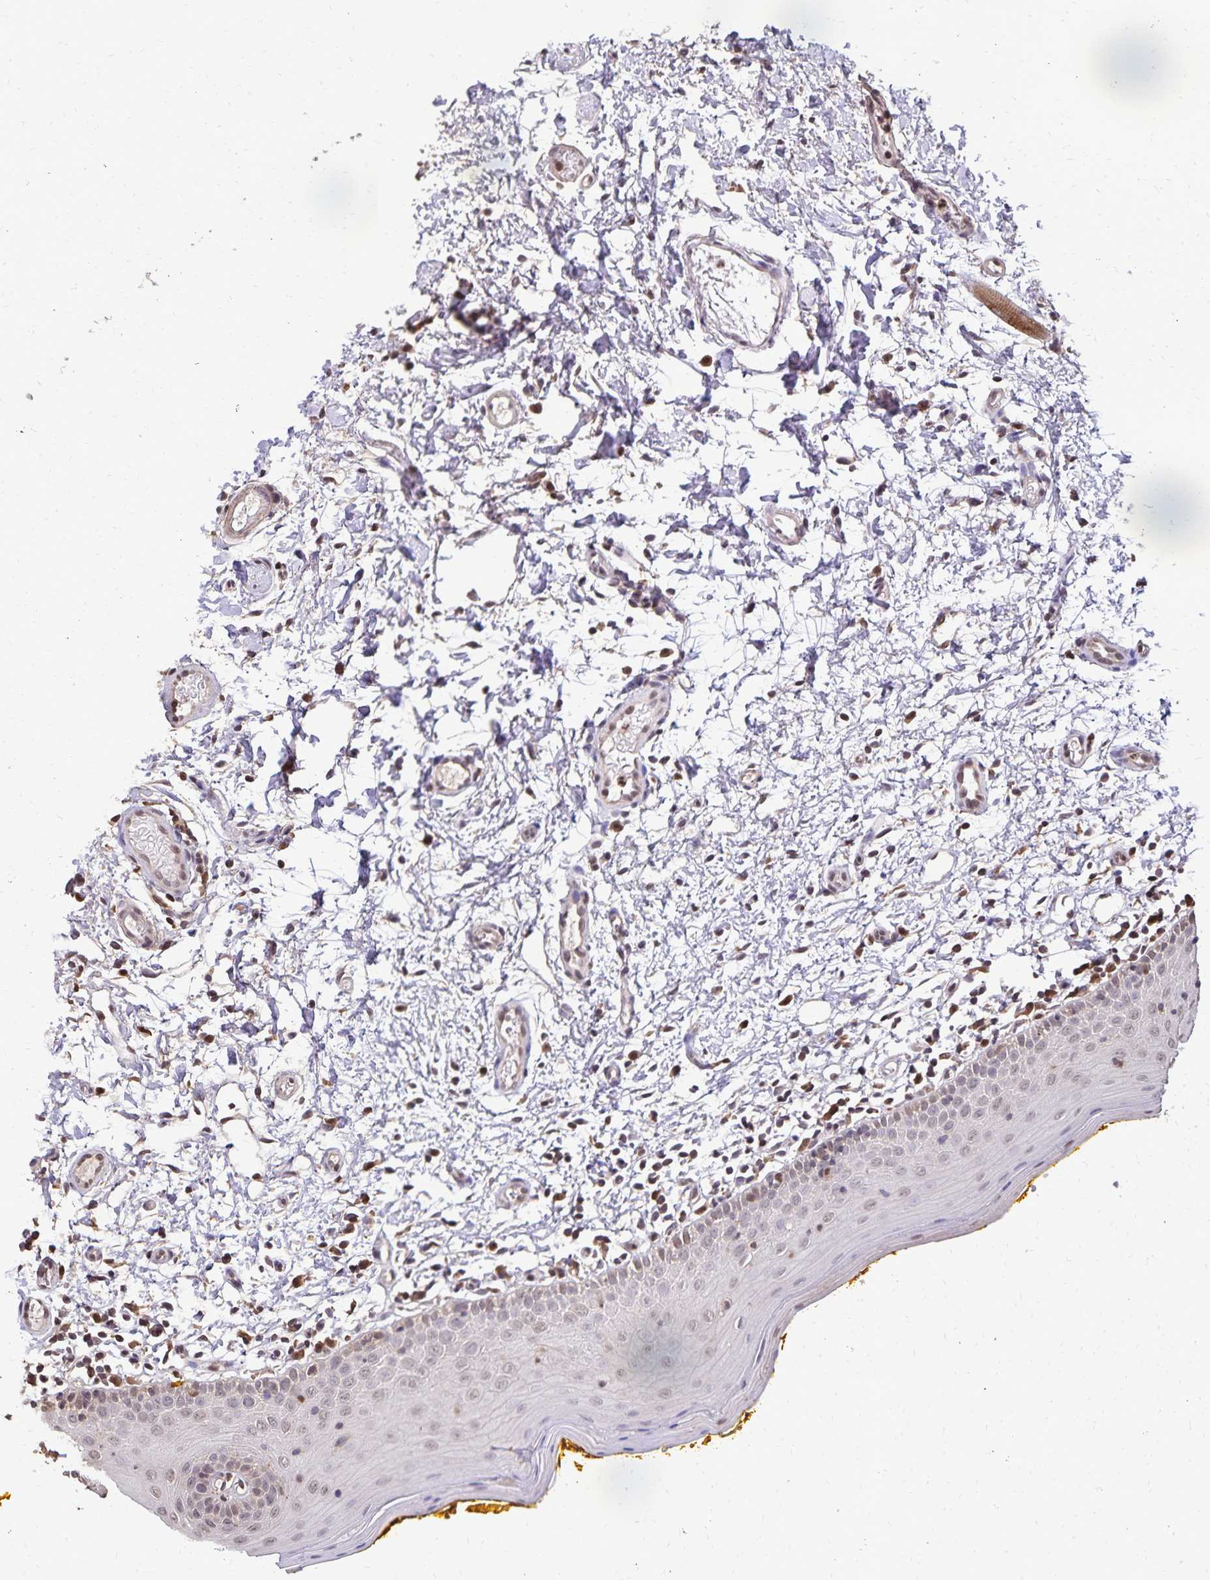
{"staining": {"intensity": "weak", "quantity": "<25%", "location": "cytoplasmic/membranous"}, "tissue": "oral mucosa", "cell_type": "Squamous epithelial cells", "image_type": "normal", "snomed": [{"axis": "morphology", "description": "Normal tissue, NOS"}, {"axis": "topography", "description": "Oral tissue"}, {"axis": "topography", "description": "Tounge, NOS"}], "caption": "A micrograph of oral mucosa stained for a protein shows no brown staining in squamous epithelial cells.", "gene": "CHMP1B", "patient": {"sex": "female", "age": 58}}